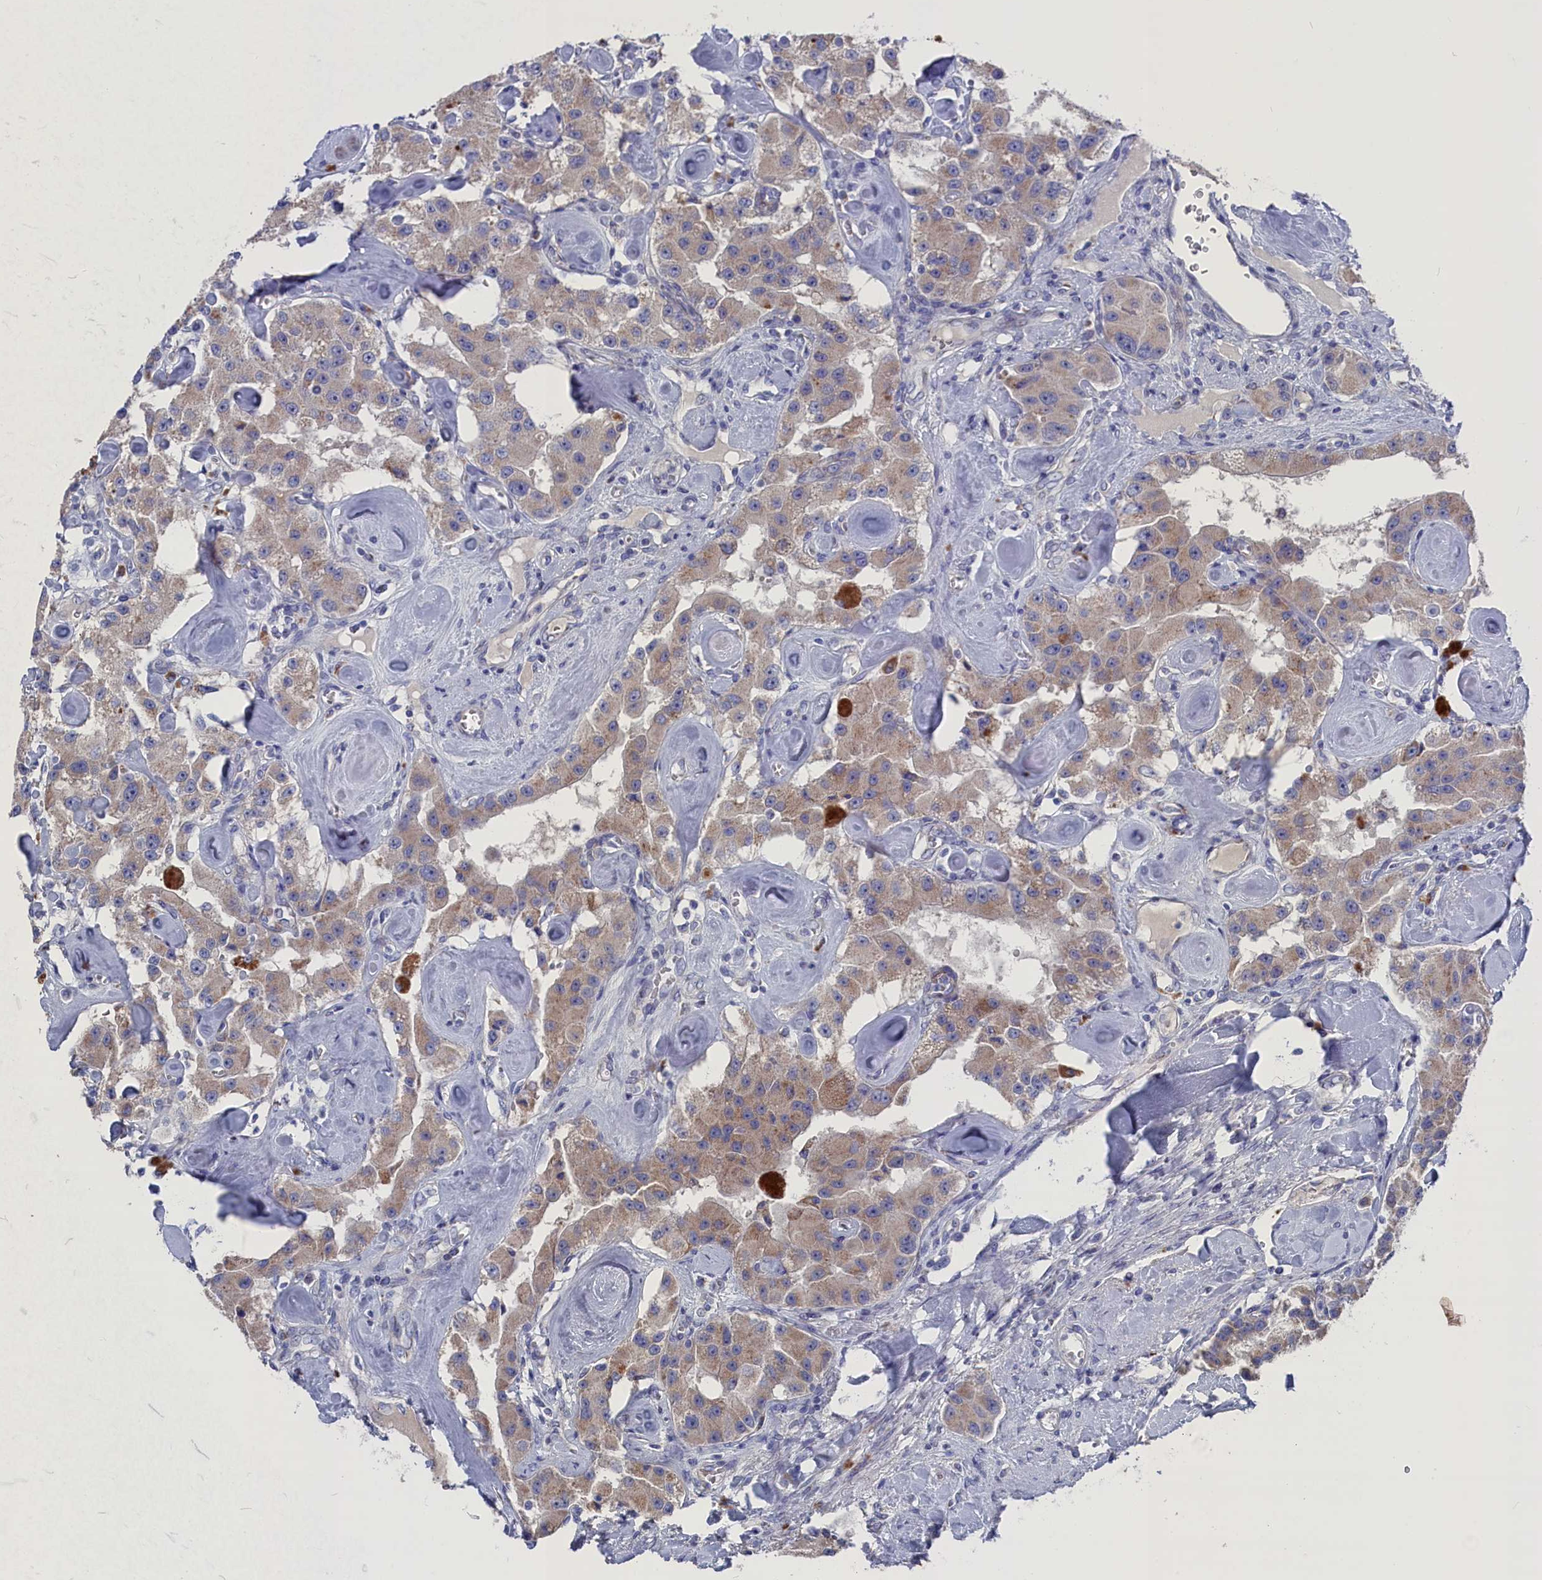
{"staining": {"intensity": "moderate", "quantity": ">75%", "location": "cytoplasmic/membranous"}, "tissue": "carcinoid", "cell_type": "Tumor cells", "image_type": "cancer", "snomed": [{"axis": "morphology", "description": "Carcinoid, malignant, NOS"}, {"axis": "topography", "description": "Pancreas"}], "caption": "There is medium levels of moderate cytoplasmic/membranous positivity in tumor cells of carcinoid, as demonstrated by immunohistochemical staining (brown color).", "gene": "GPR108", "patient": {"sex": "male", "age": 41}}